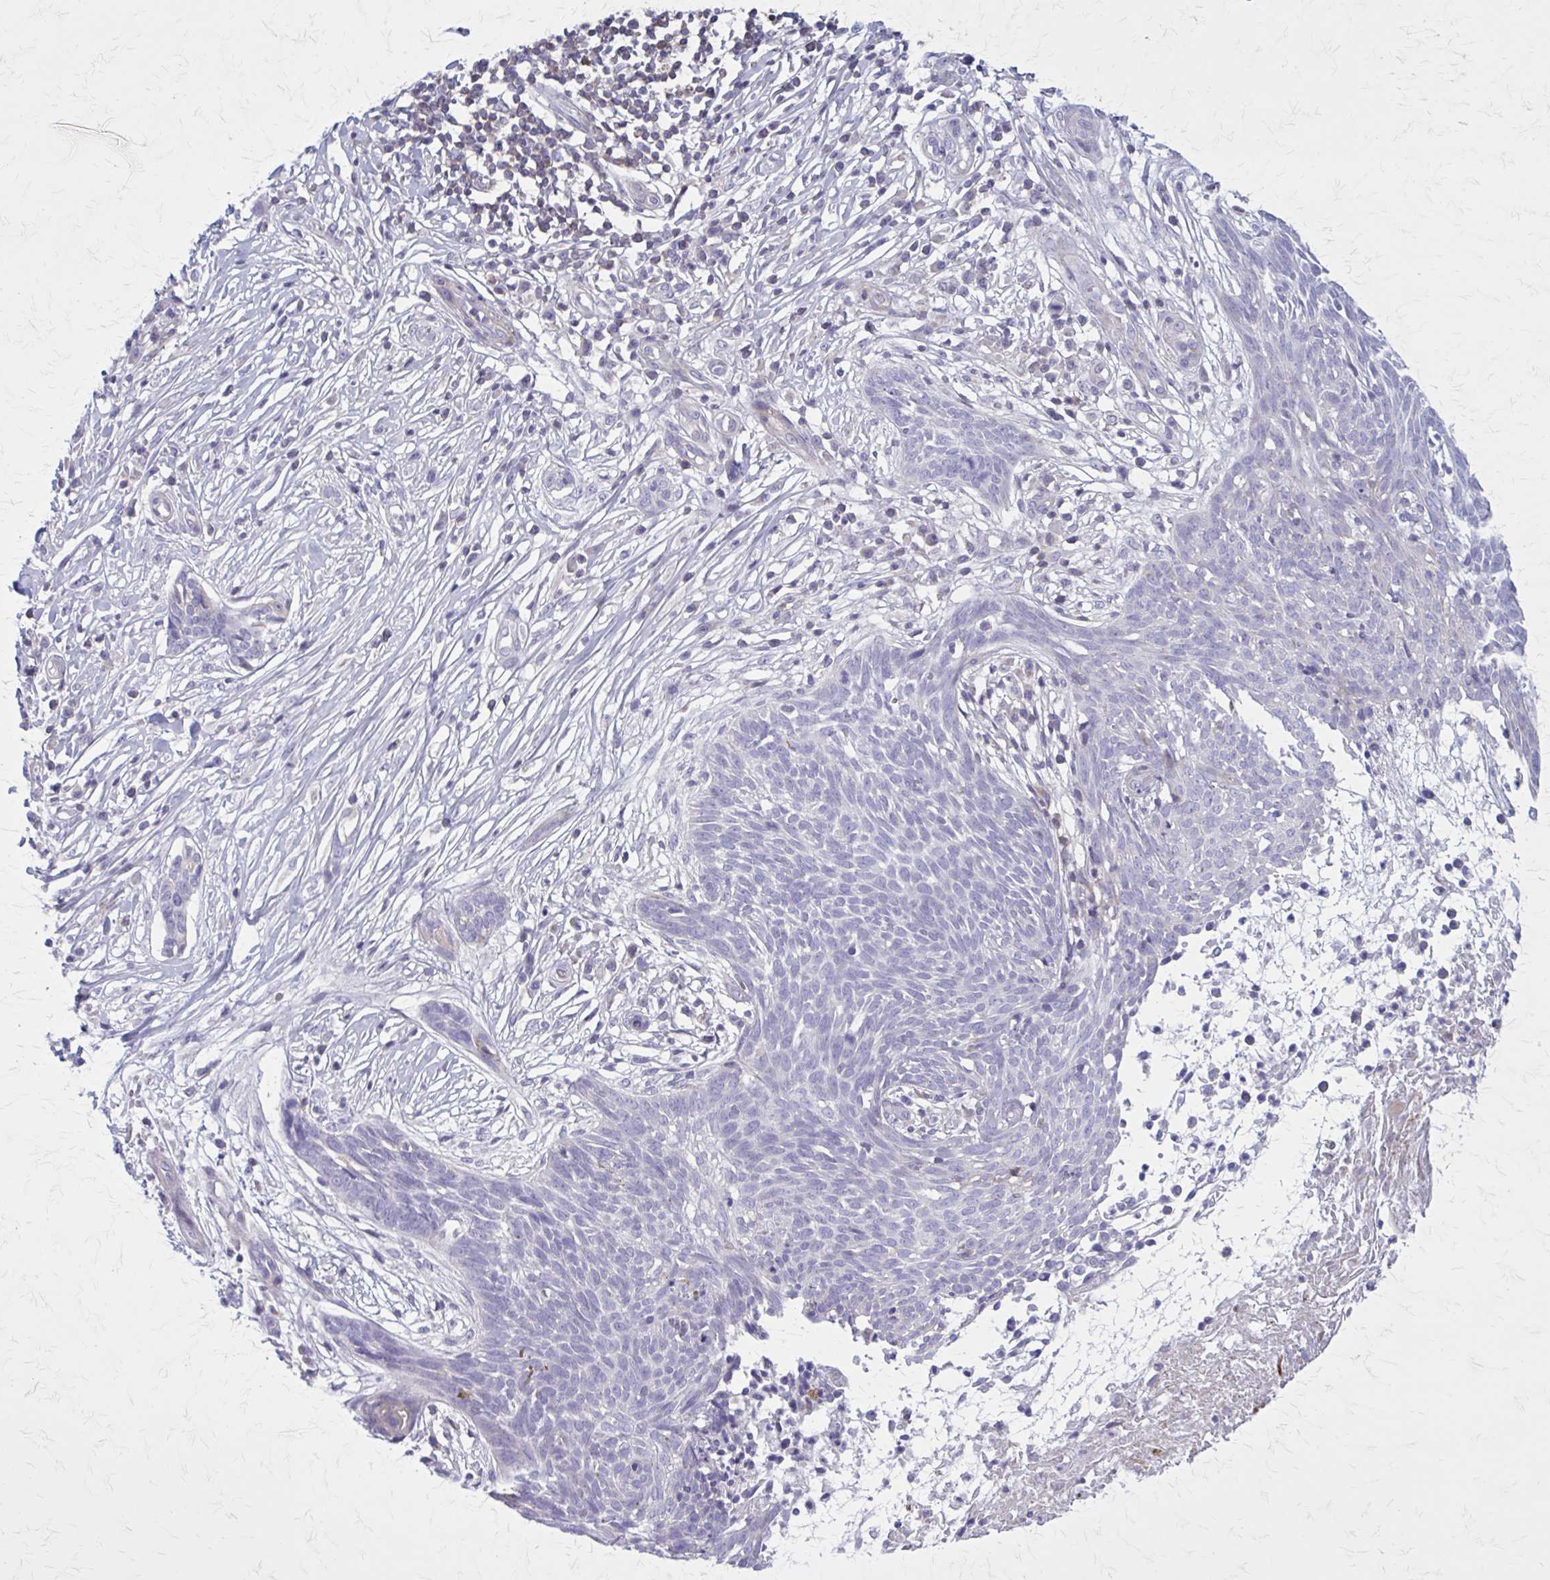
{"staining": {"intensity": "negative", "quantity": "none", "location": "none"}, "tissue": "skin cancer", "cell_type": "Tumor cells", "image_type": "cancer", "snomed": [{"axis": "morphology", "description": "Basal cell carcinoma"}, {"axis": "topography", "description": "Skin"}, {"axis": "topography", "description": "Skin, foot"}], "caption": "Immunohistochemical staining of skin cancer shows no significant staining in tumor cells.", "gene": "PITPNM1", "patient": {"sex": "female", "age": 86}}